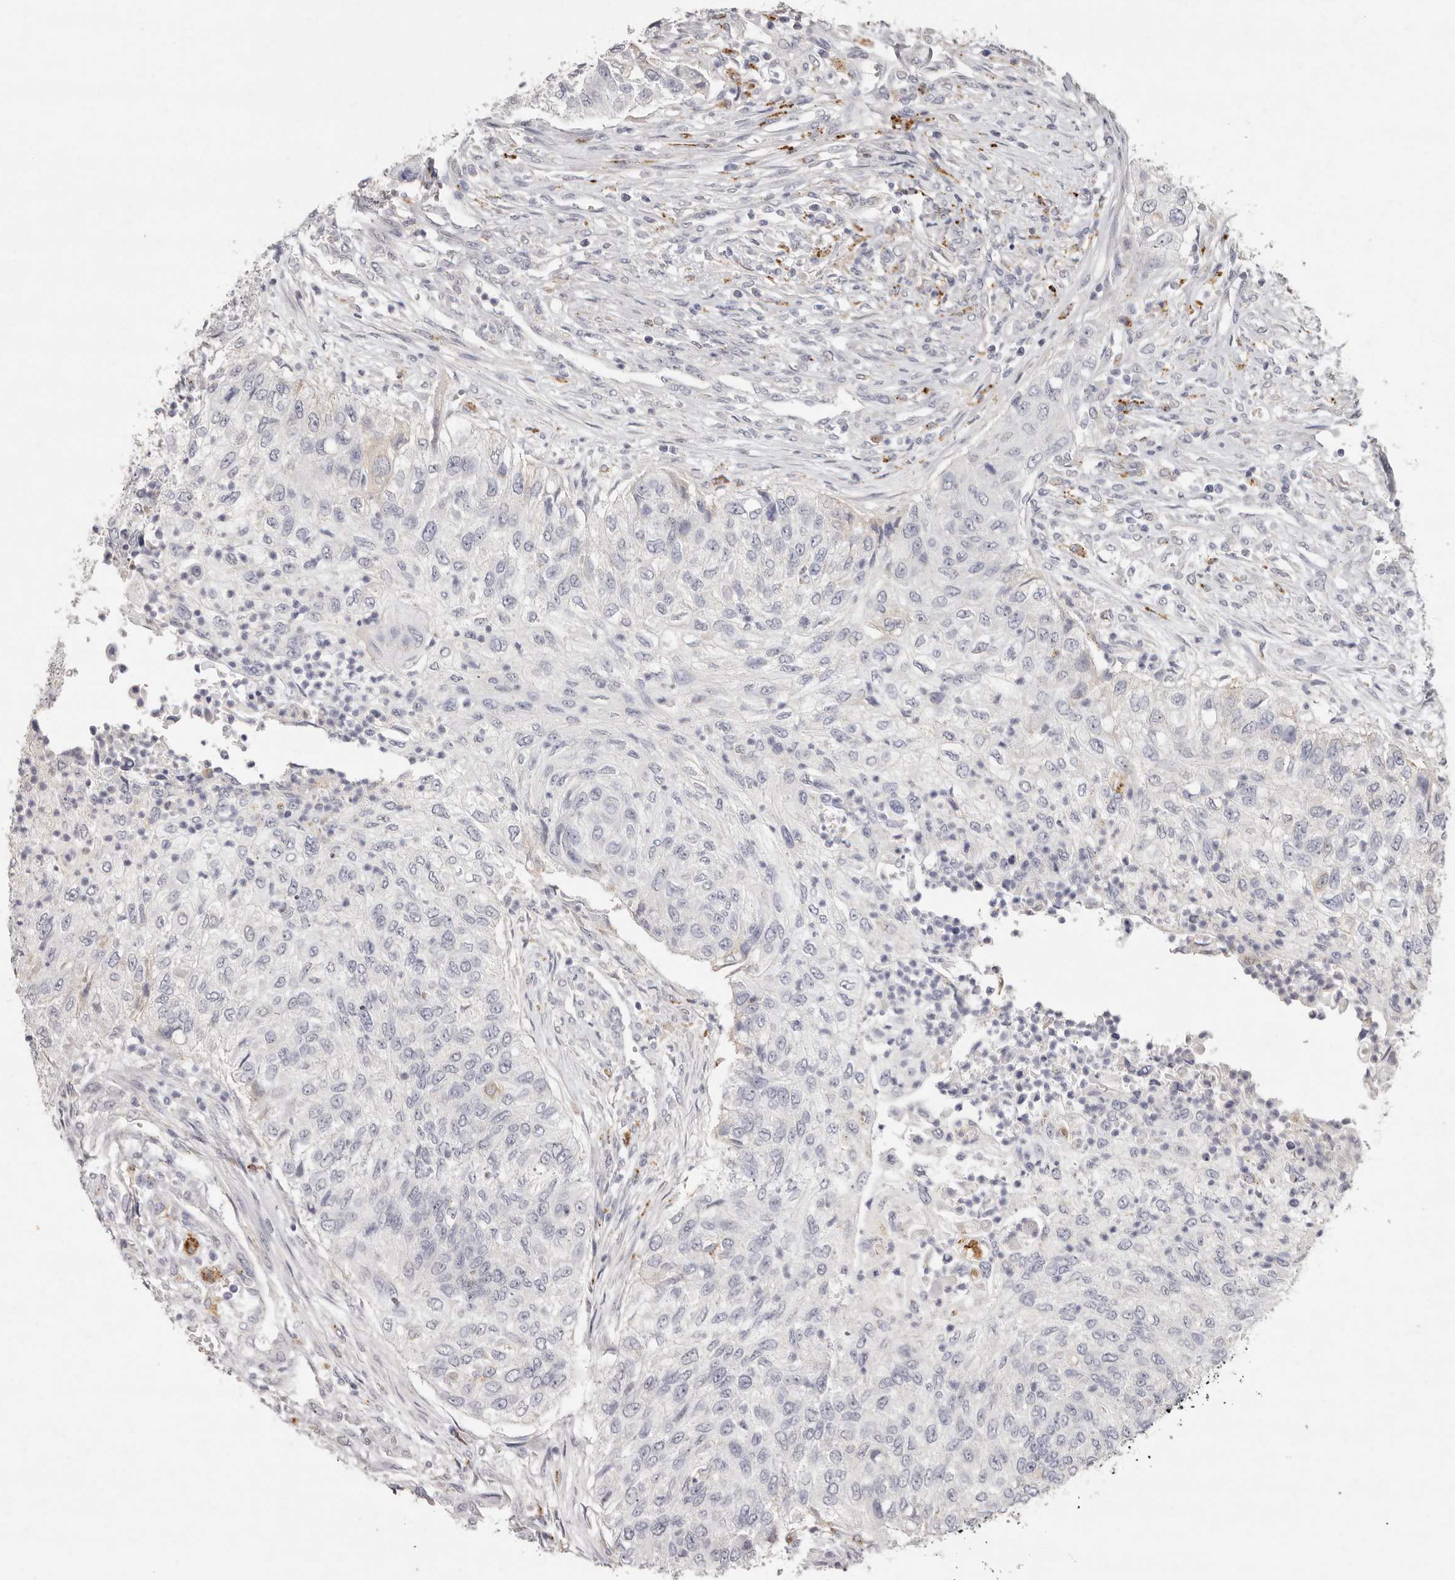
{"staining": {"intensity": "negative", "quantity": "none", "location": "none"}, "tissue": "urothelial cancer", "cell_type": "Tumor cells", "image_type": "cancer", "snomed": [{"axis": "morphology", "description": "Urothelial carcinoma, High grade"}, {"axis": "topography", "description": "Urinary bladder"}], "caption": "Tumor cells are negative for brown protein staining in urothelial cancer.", "gene": "FAM185A", "patient": {"sex": "female", "age": 60}}